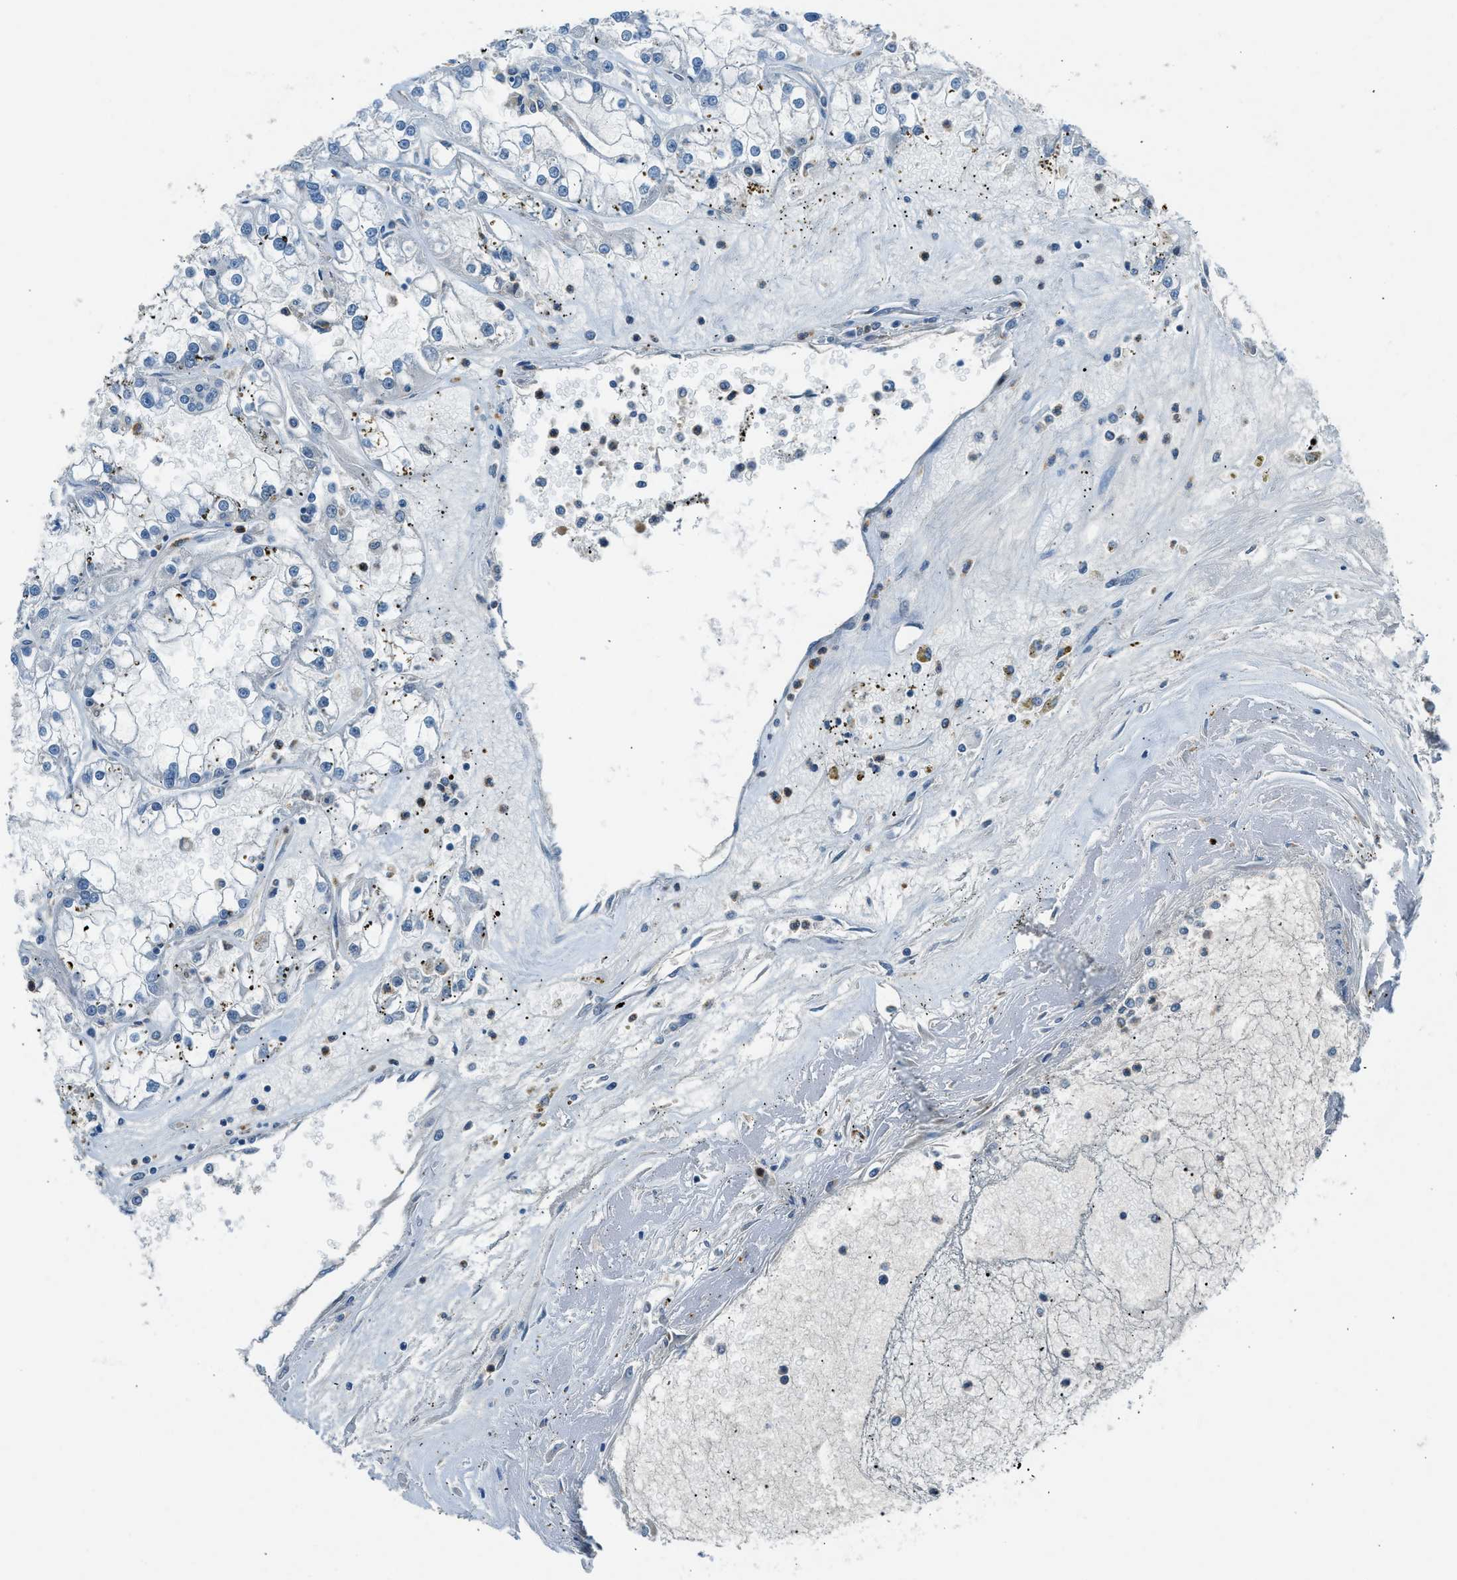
{"staining": {"intensity": "negative", "quantity": "none", "location": "none"}, "tissue": "renal cancer", "cell_type": "Tumor cells", "image_type": "cancer", "snomed": [{"axis": "morphology", "description": "Adenocarcinoma, NOS"}, {"axis": "topography", "description": "Kidney"}], "caption": "An immunohistochemistry histopathology image of renal cancer (adenocarcinoma) is shown. There is no staining in tumor cells of renal cancer (adenocarcinoma).", "gene": "BMP1", "patient": {"sex": "female", "age": 52}}